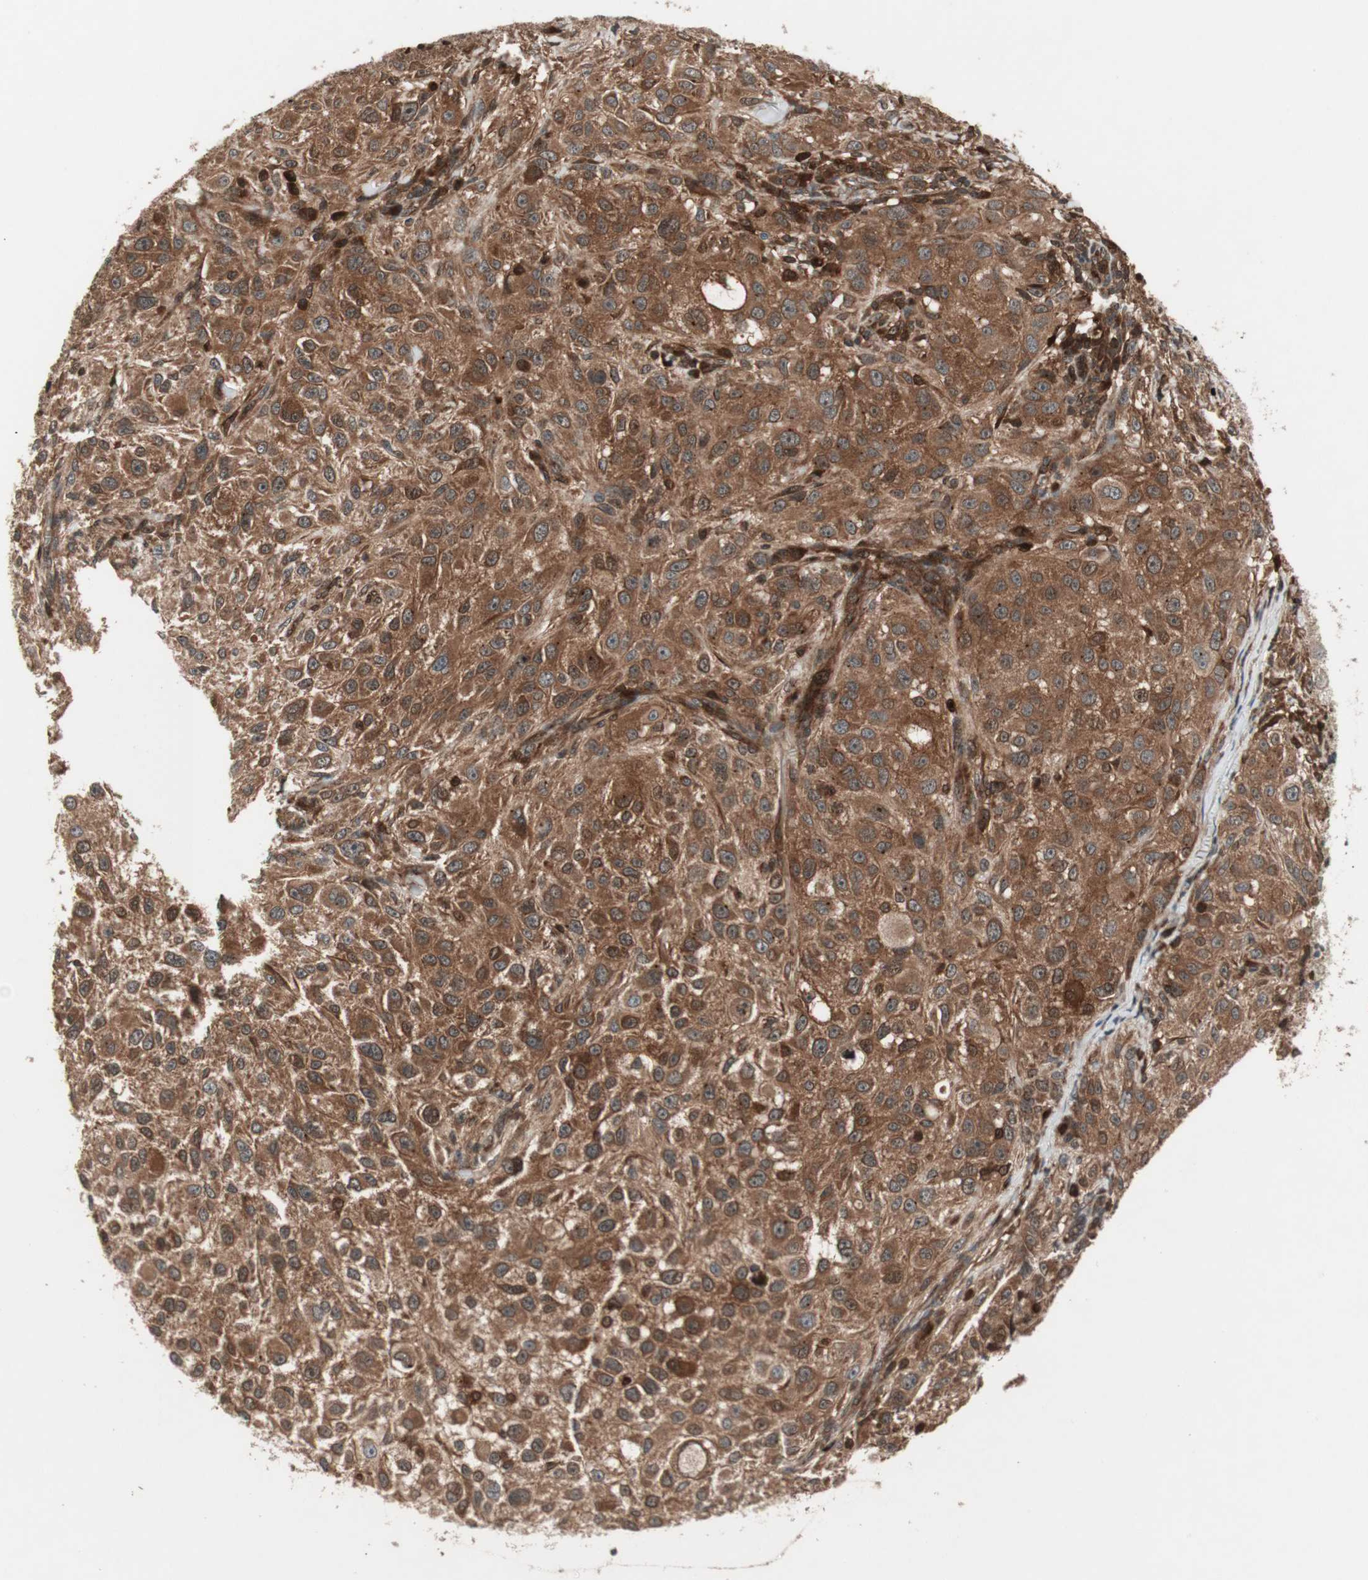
{"staining": {"intensity": "strong", "quantity": ">75%", "location": "cytoplasmic/membranous"}, "tissue": "melanoma", "cell_type": "Tumor cells", "image_type": "cancer", "snomed": [{"axis": "morphology", "description": "Necrosis, NOS"}, {"axis": "morphology", "description": "Malignant melanoma, NOS"}, {"axis": "topography", "description": "Skin"}], "caption": "Protein staining of melanoma tissue displays strong cytoplasmic/membranous expression in about >75% of tumor cells.", "gene": "PRKG2", "patient": {"sex": "female", "age": 87}}